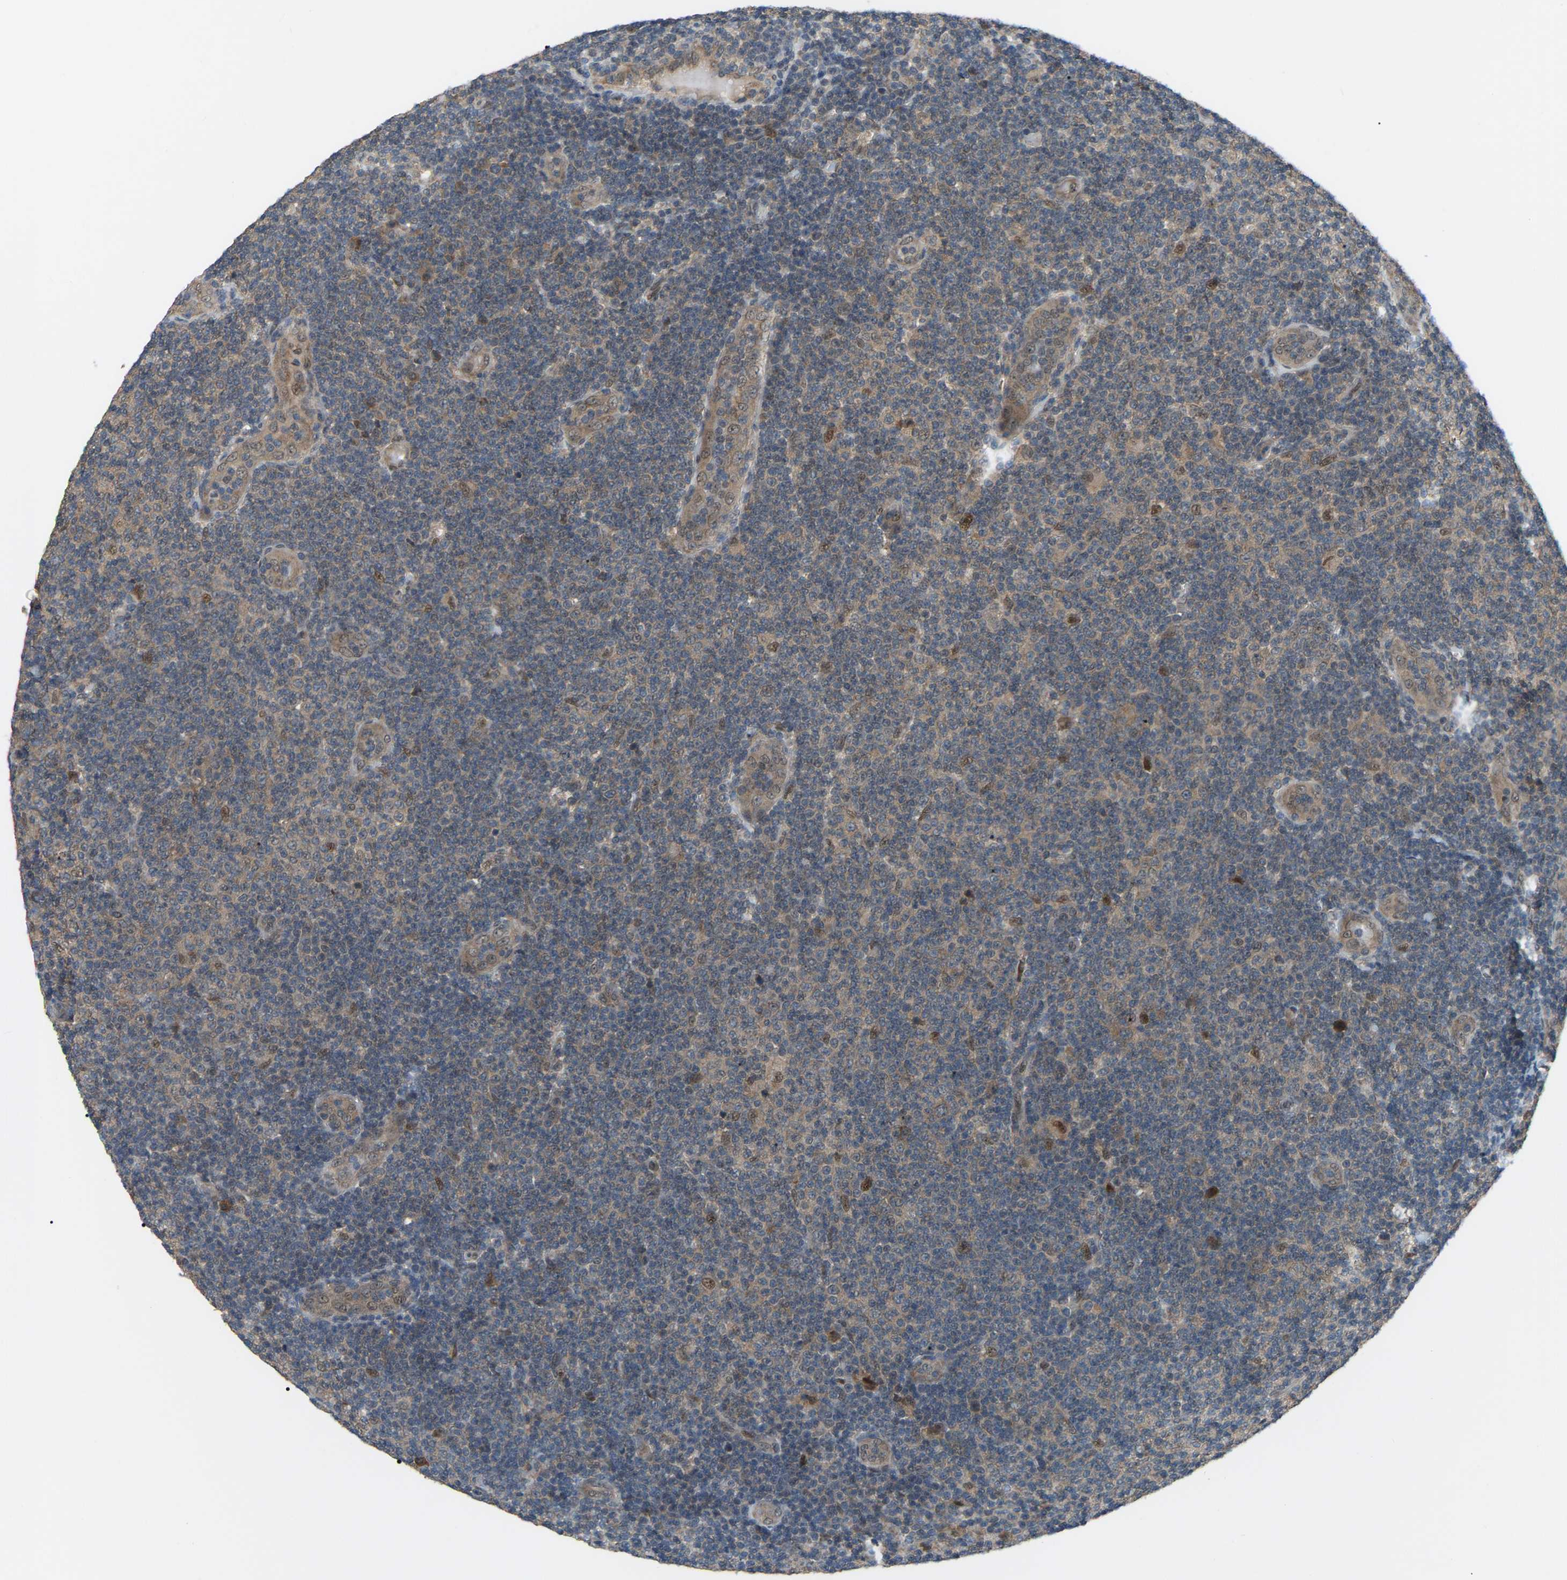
{"staining": {"intensity": "weak", "quantity": "<25%", "location": "cytoplasmic/membranous"}, "tissue": "lymphoma", "cell_type": "Tumor cells", "image_type": "cancer", "snomed": [{"axis": "morphology", "description": "Malignant lymphoma, non-Hodgkin's type, Low grade"}, {"axis": "topography", "description": "Lymph node"}], "caption": "Micrograph shows no significant protein expression in tumor cells of malignant lymphoma, non-Hodgkin's type (low-grade).", "gene": "CROT", "patient": {"sex": "male", "age": 83}}